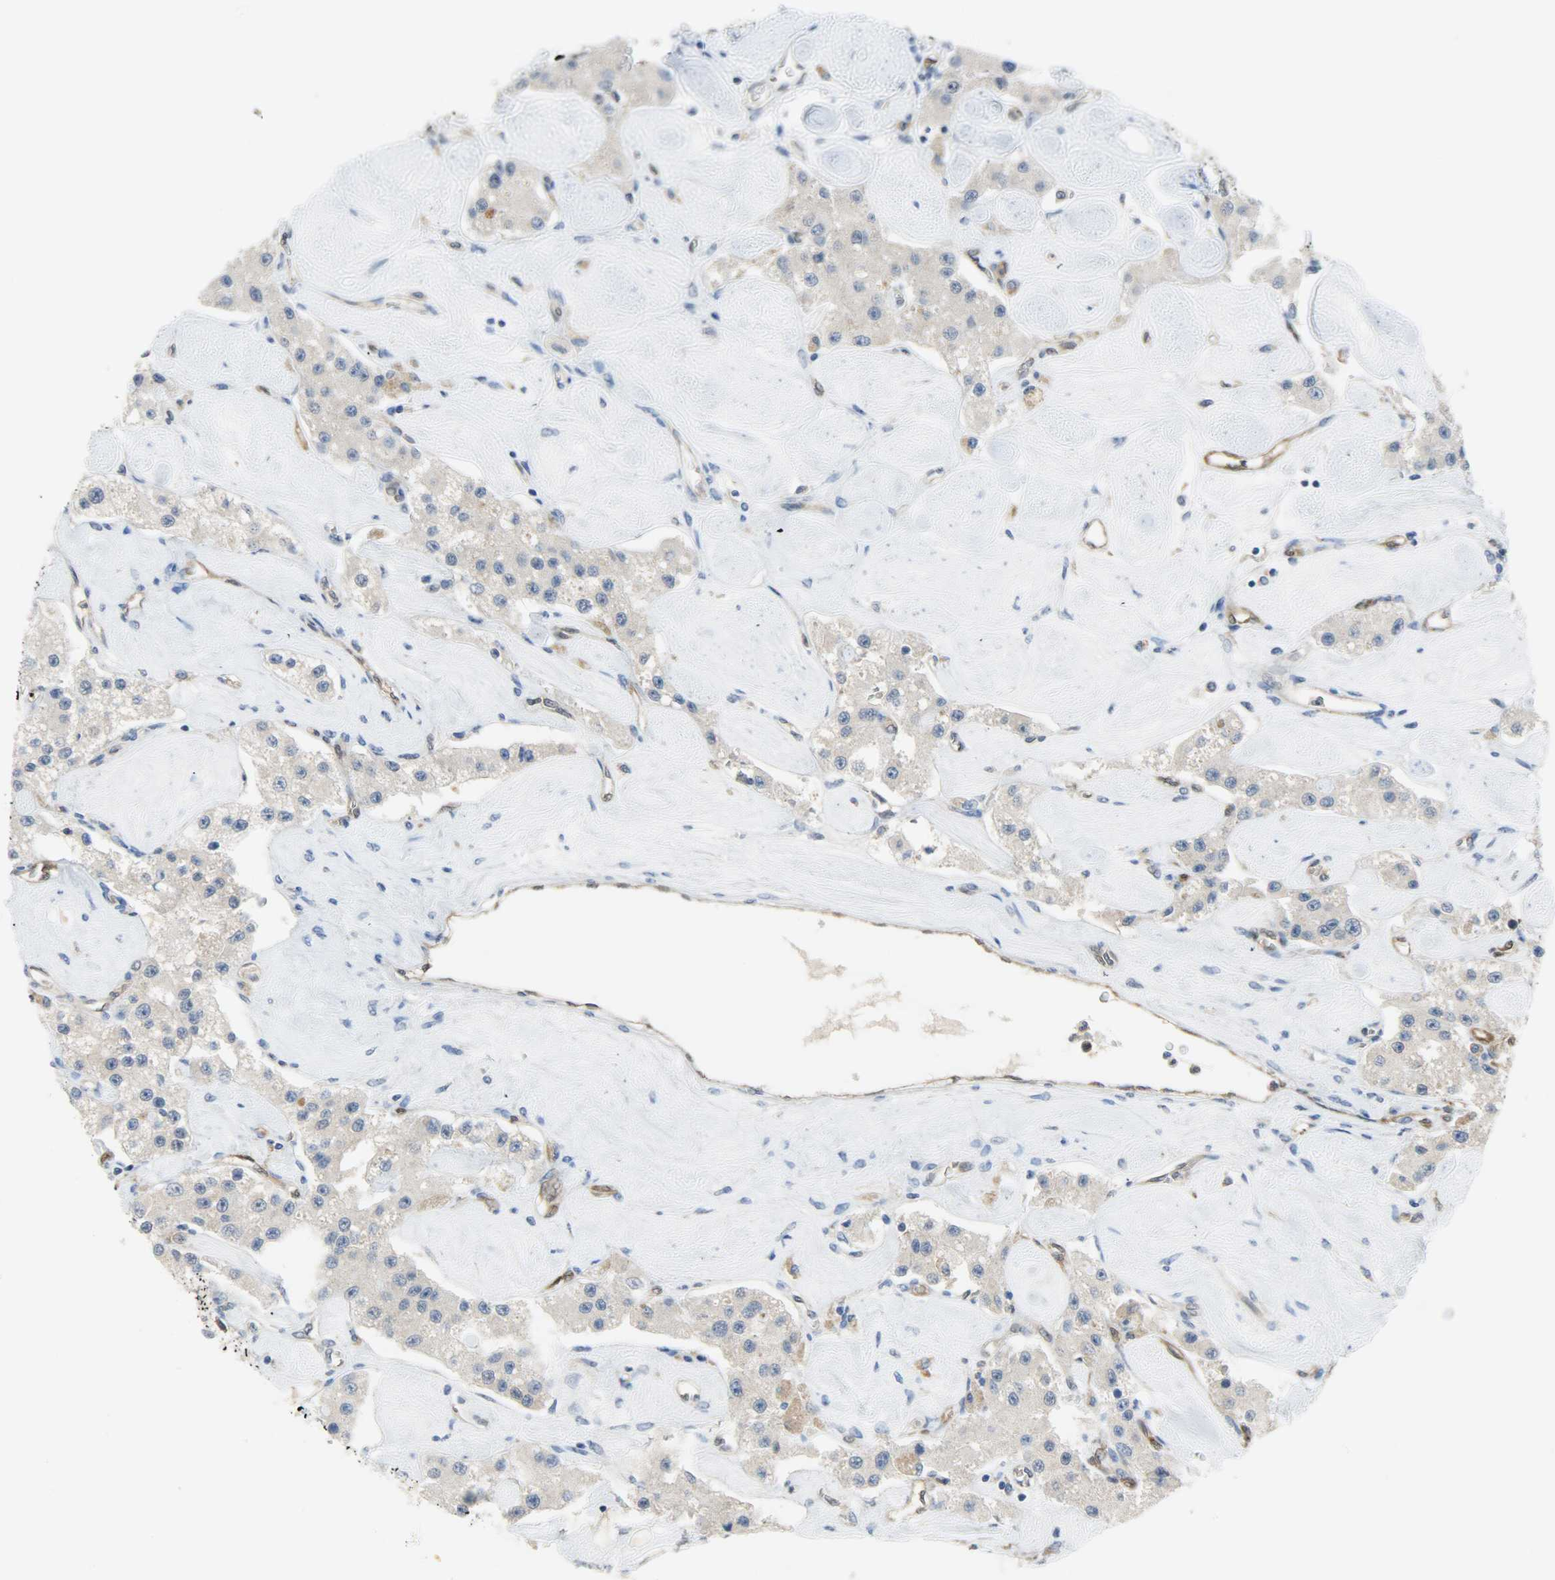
{"staining": {"intensity": "negative", "quantity": "none", "location": "none"}, "tissue": "carcinoid", "cell_type": "Tumor cells", "image_type": "cancer", "snomed": [{"axis": "morphology", "description": "Carcinoid, malignant, NOS"}, {"axis": "topography", "description": "Pancreas"}], "caption": "DAB (3,3'-diaminobenzidine) immunohistochemical staining of carcinoid reveals no significant expression in tumor cells.", "gene": "FKBP1A", "patient": {"sex": "male", "age": 41}}